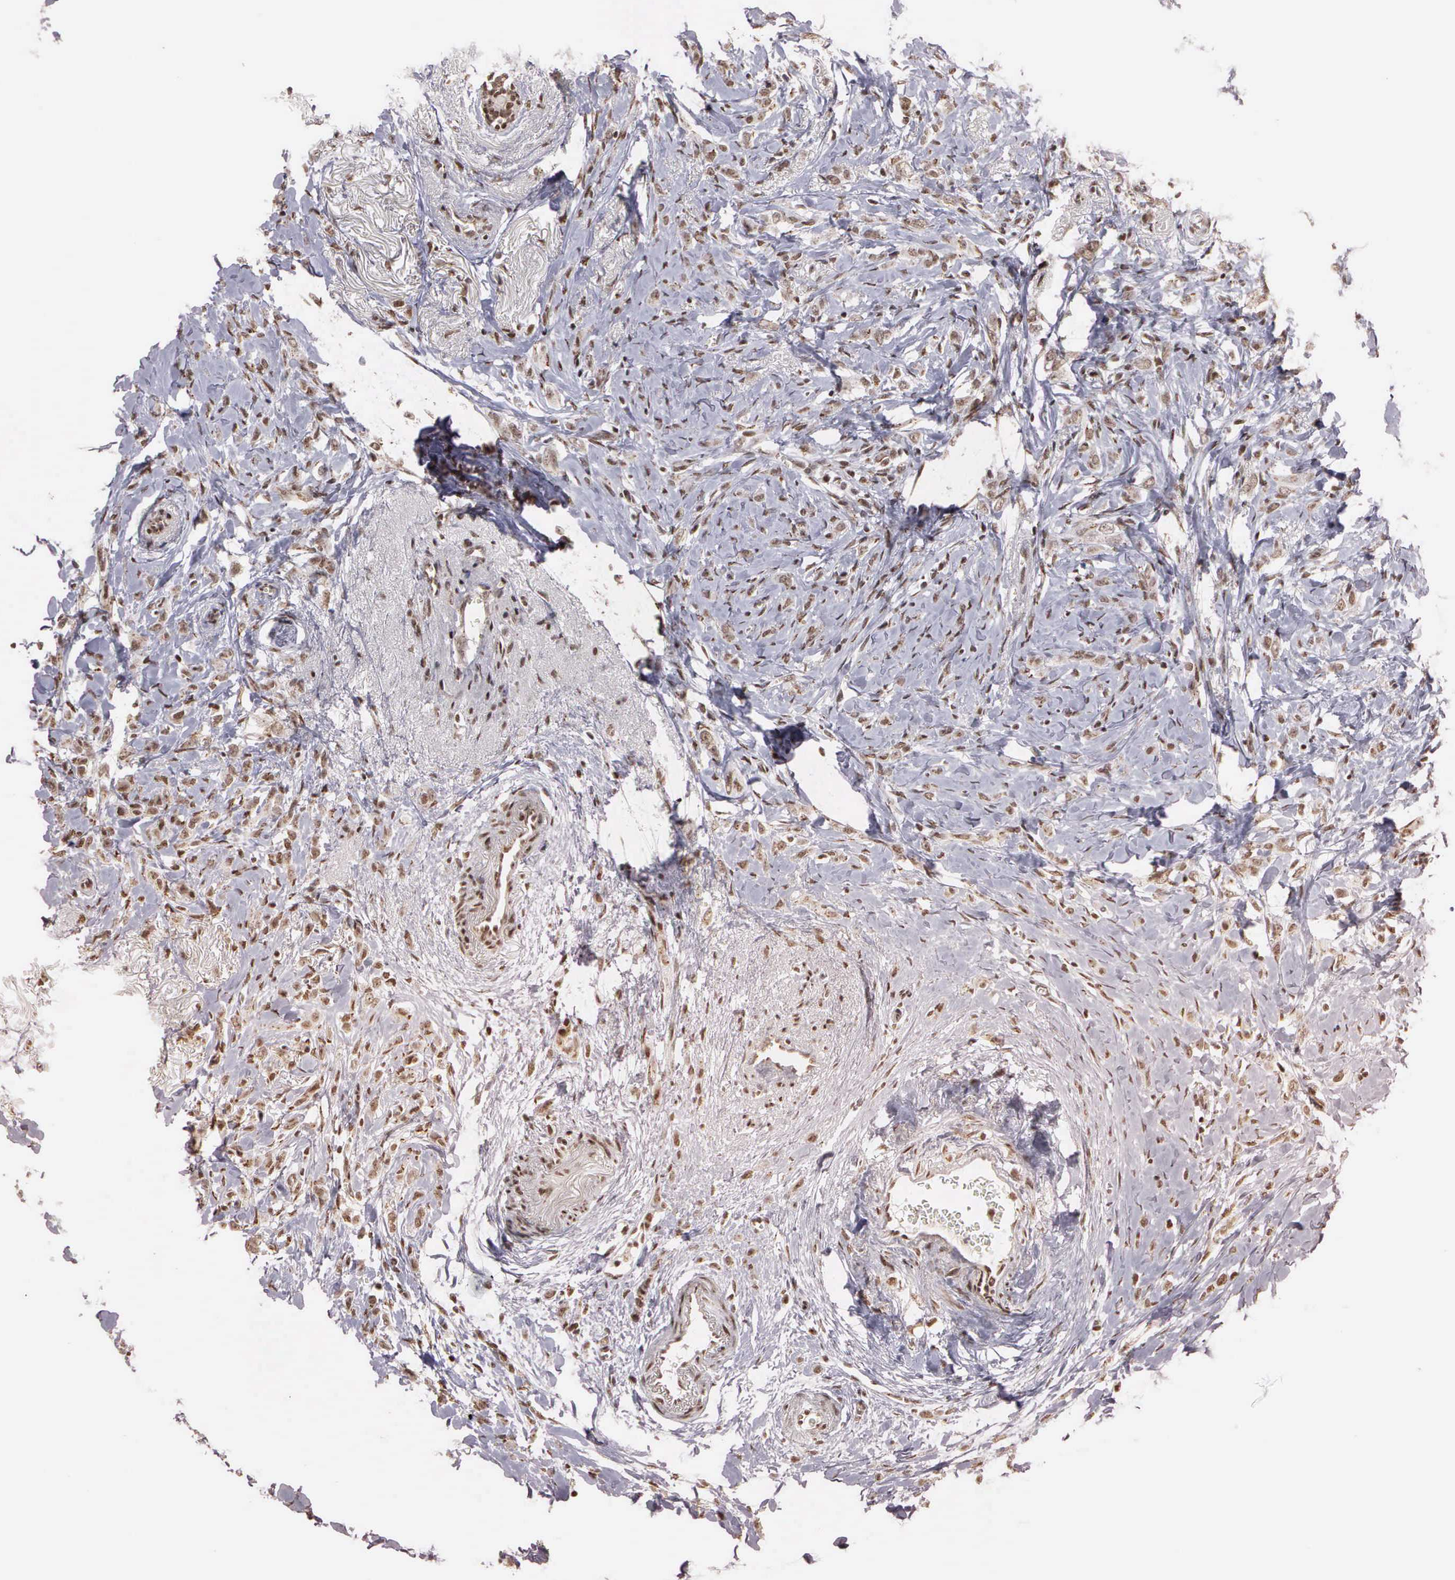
{"staining": {"intensity": "moderate", "quantity": ">75%", "location": "nuclear"}, "tissue": "breast cancer", "cell_type": "Tumor cells", "image_type": "cancer", "snomed": [{"axis": "morphology", "description": "Lobular carcinoma"}, {"axis": "topography", "description": "Breast"}], "caption": "Immunohistochemistry (IHC) (DAB) staining of breast lobular carcinoma exhibits moderate nuclear protein staining in about >75% of tumor cells. (DAB IHC, brown staining for protein, blue staining for nuclei).", "gene": "GTF2A1", "patient": {"sex": "female", "age": 57}}